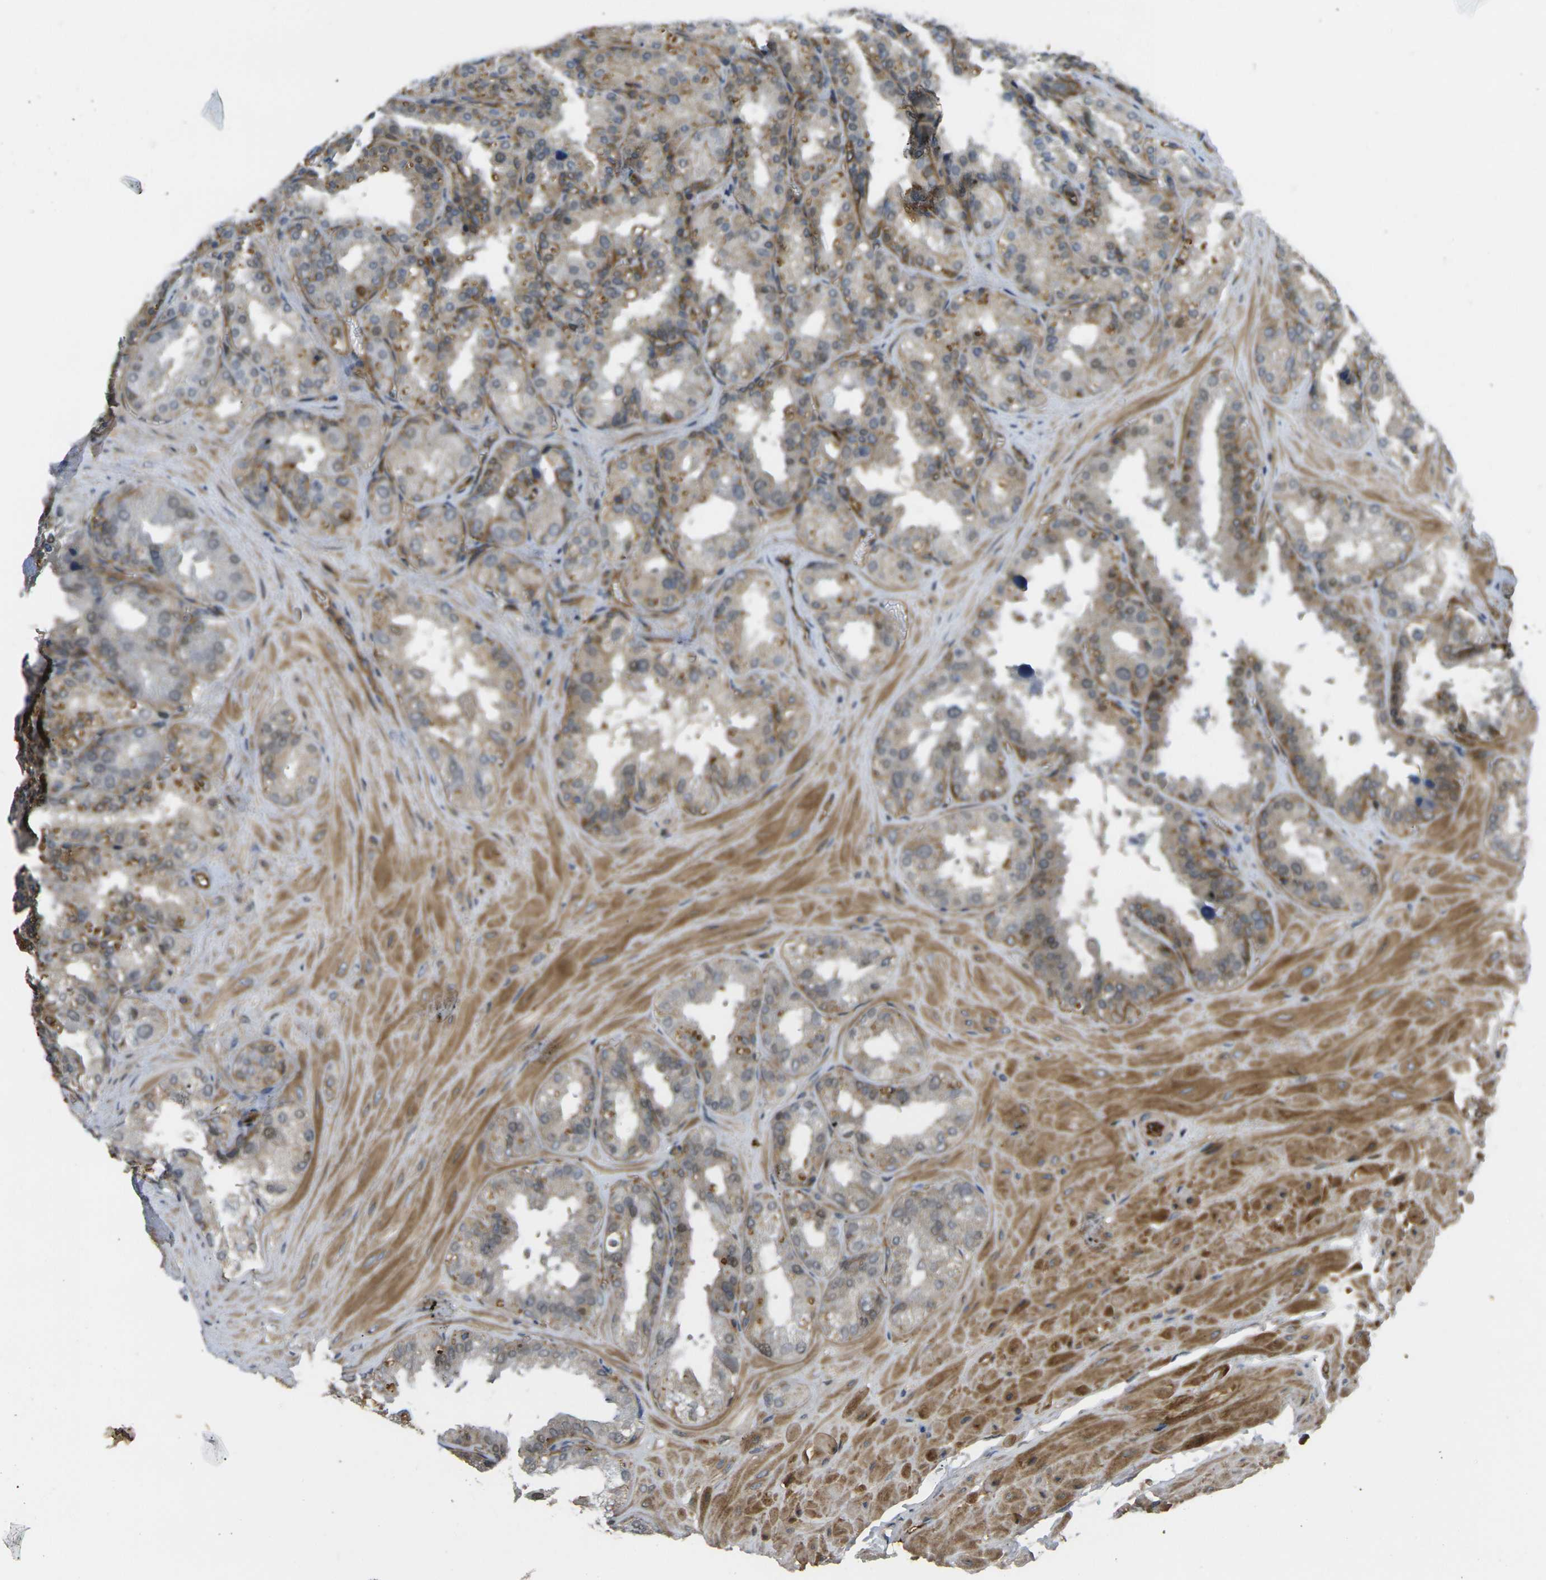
{"staining": {"intensity": "moderate", "quantity": "25%-75%", "location": "cytoplasmic/membranous"}, "tissue": "seminal vesicle", "cell_type": "Glandular cells", "image_type": "normal", "snomed": [{"axis": "morphology", "description": "Normal tissue, NOS"}, {"axis": "topography", "description": "Prostate"}, {"axis": "topography", "description": "Seminal veicle"}], "caption": "Seminal vesicle stained for a protein demonstrates moderate cytoplasmic/membranous positivity in glandular cells. Ihc stains the protein of interest in brown and the nuclei are stained blue.", "gene": "ECE1", "patient": {"sex": "male", "age": 51}}